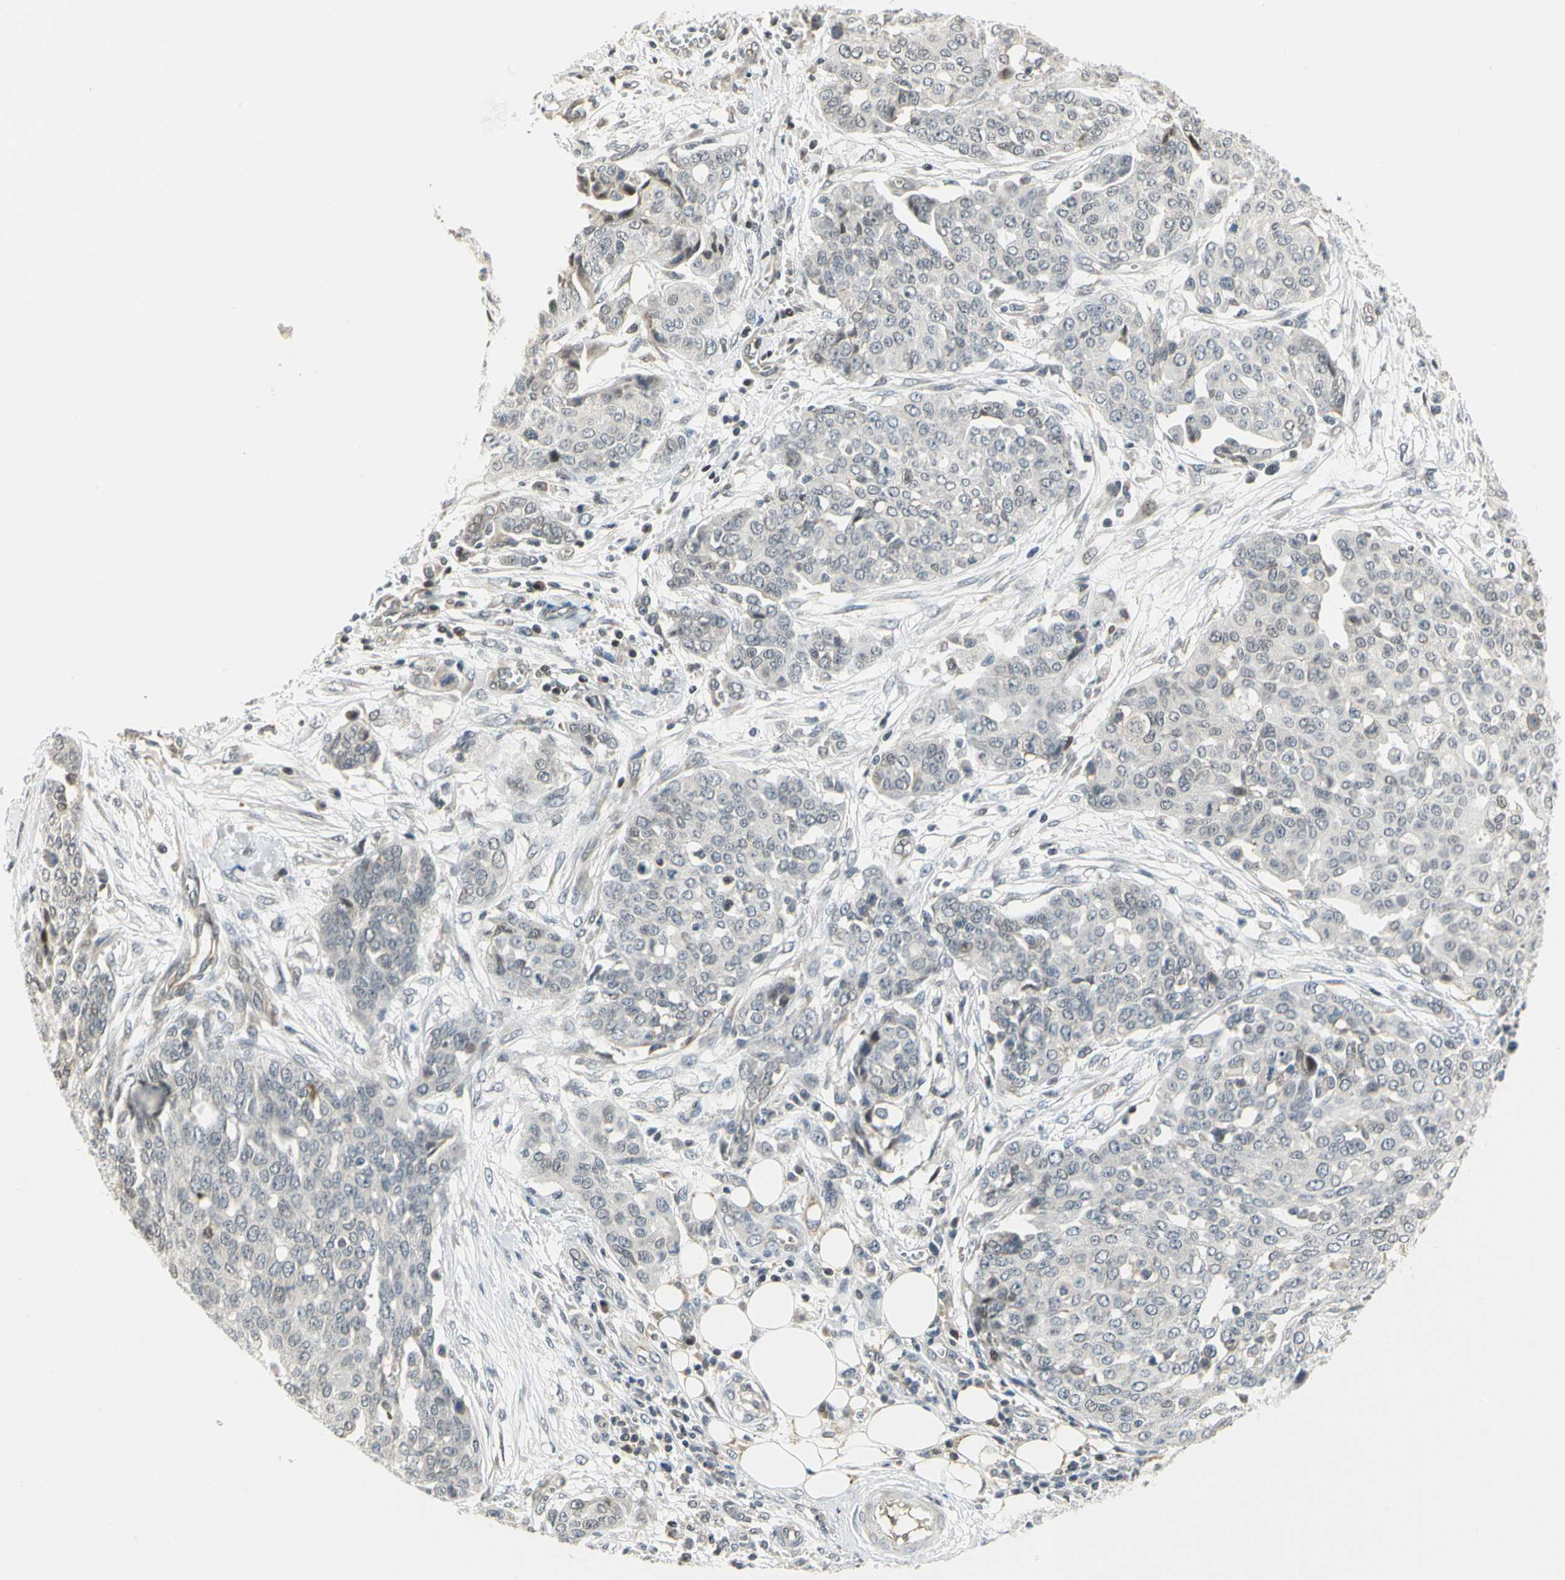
{"staining": {"intensity": "negative", "quantity": "none", "location": "none"}, "tissue": "ovarian cancer", "cell_type": "Tumor cells", "image_type": "cancer", "snomed": [{"axis": "morphology", "description": "Cystadenocarcinoma, serous, NOS"}, {"axis": "topography", "description": "Soft tissue"}, {"axis": "topography", "description": "Ovary"}], "caption": "IHC micrograph of serous cystadenocarcinoma (ovarian) stained for a protein (brown), which shows no expression in tumor cells. Nuclei are stained in blue.", "gene": "IMPG2", "patient": {"sex": "female", "age": 57}}